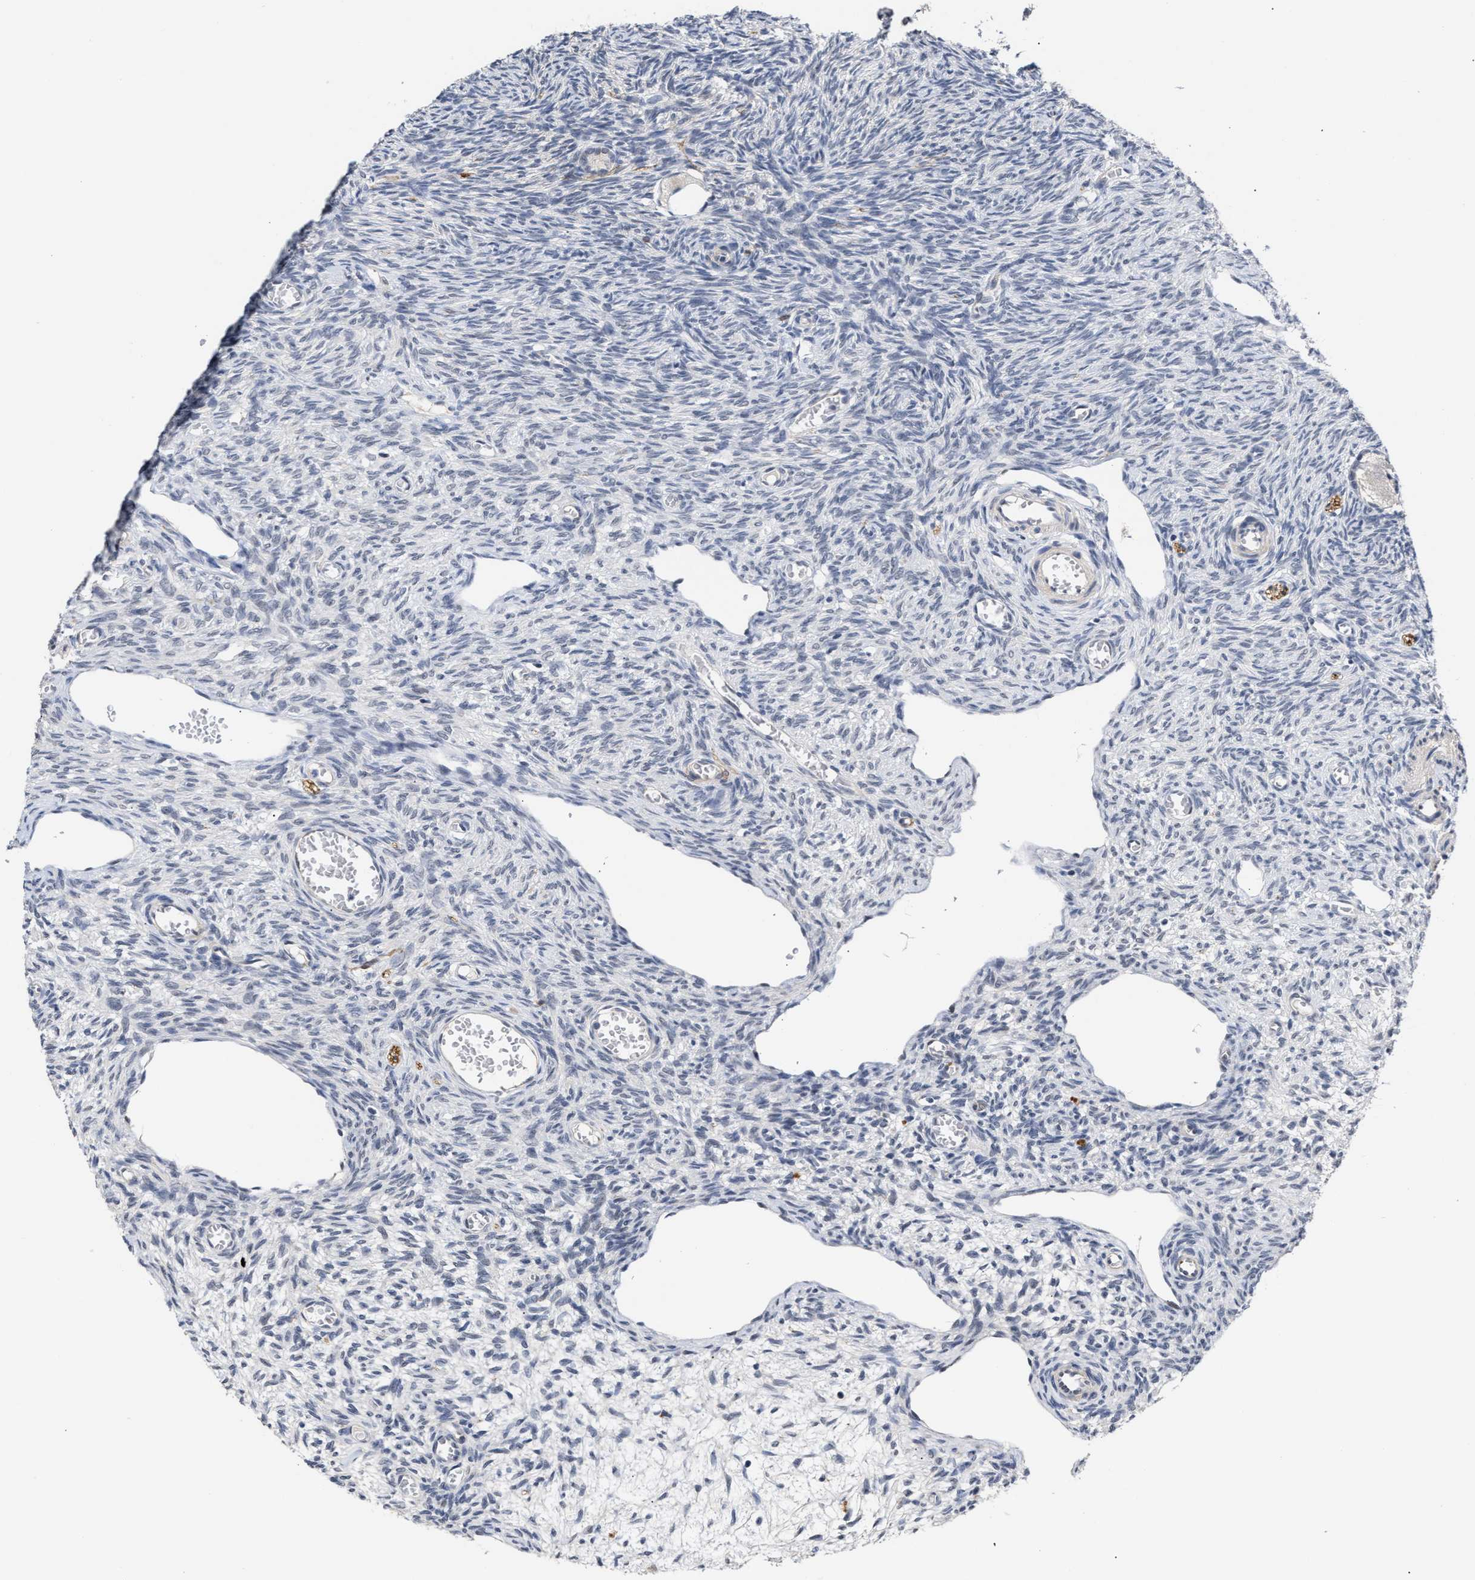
{"staining": {"intensity": "weak", "quantity": "<25%", "location": "nuclear"}, "tissue": "ovary", "cell_type": "Follicle cells", "image_type": "normal", "snomed": [{"axis": "morphology", "description": "Normal tissue, NOS"}, {"axis": "topography", "description": "Ovary"}], "caption": "Unremarkable ovary was stained to show a protein in brown. There is no significant positivity in follicle cells. (Brightfield microscopy of DAB IHC at high magnification).", "gene": "AHNAK2", "patient": {"sex": "female", "age": 27}}